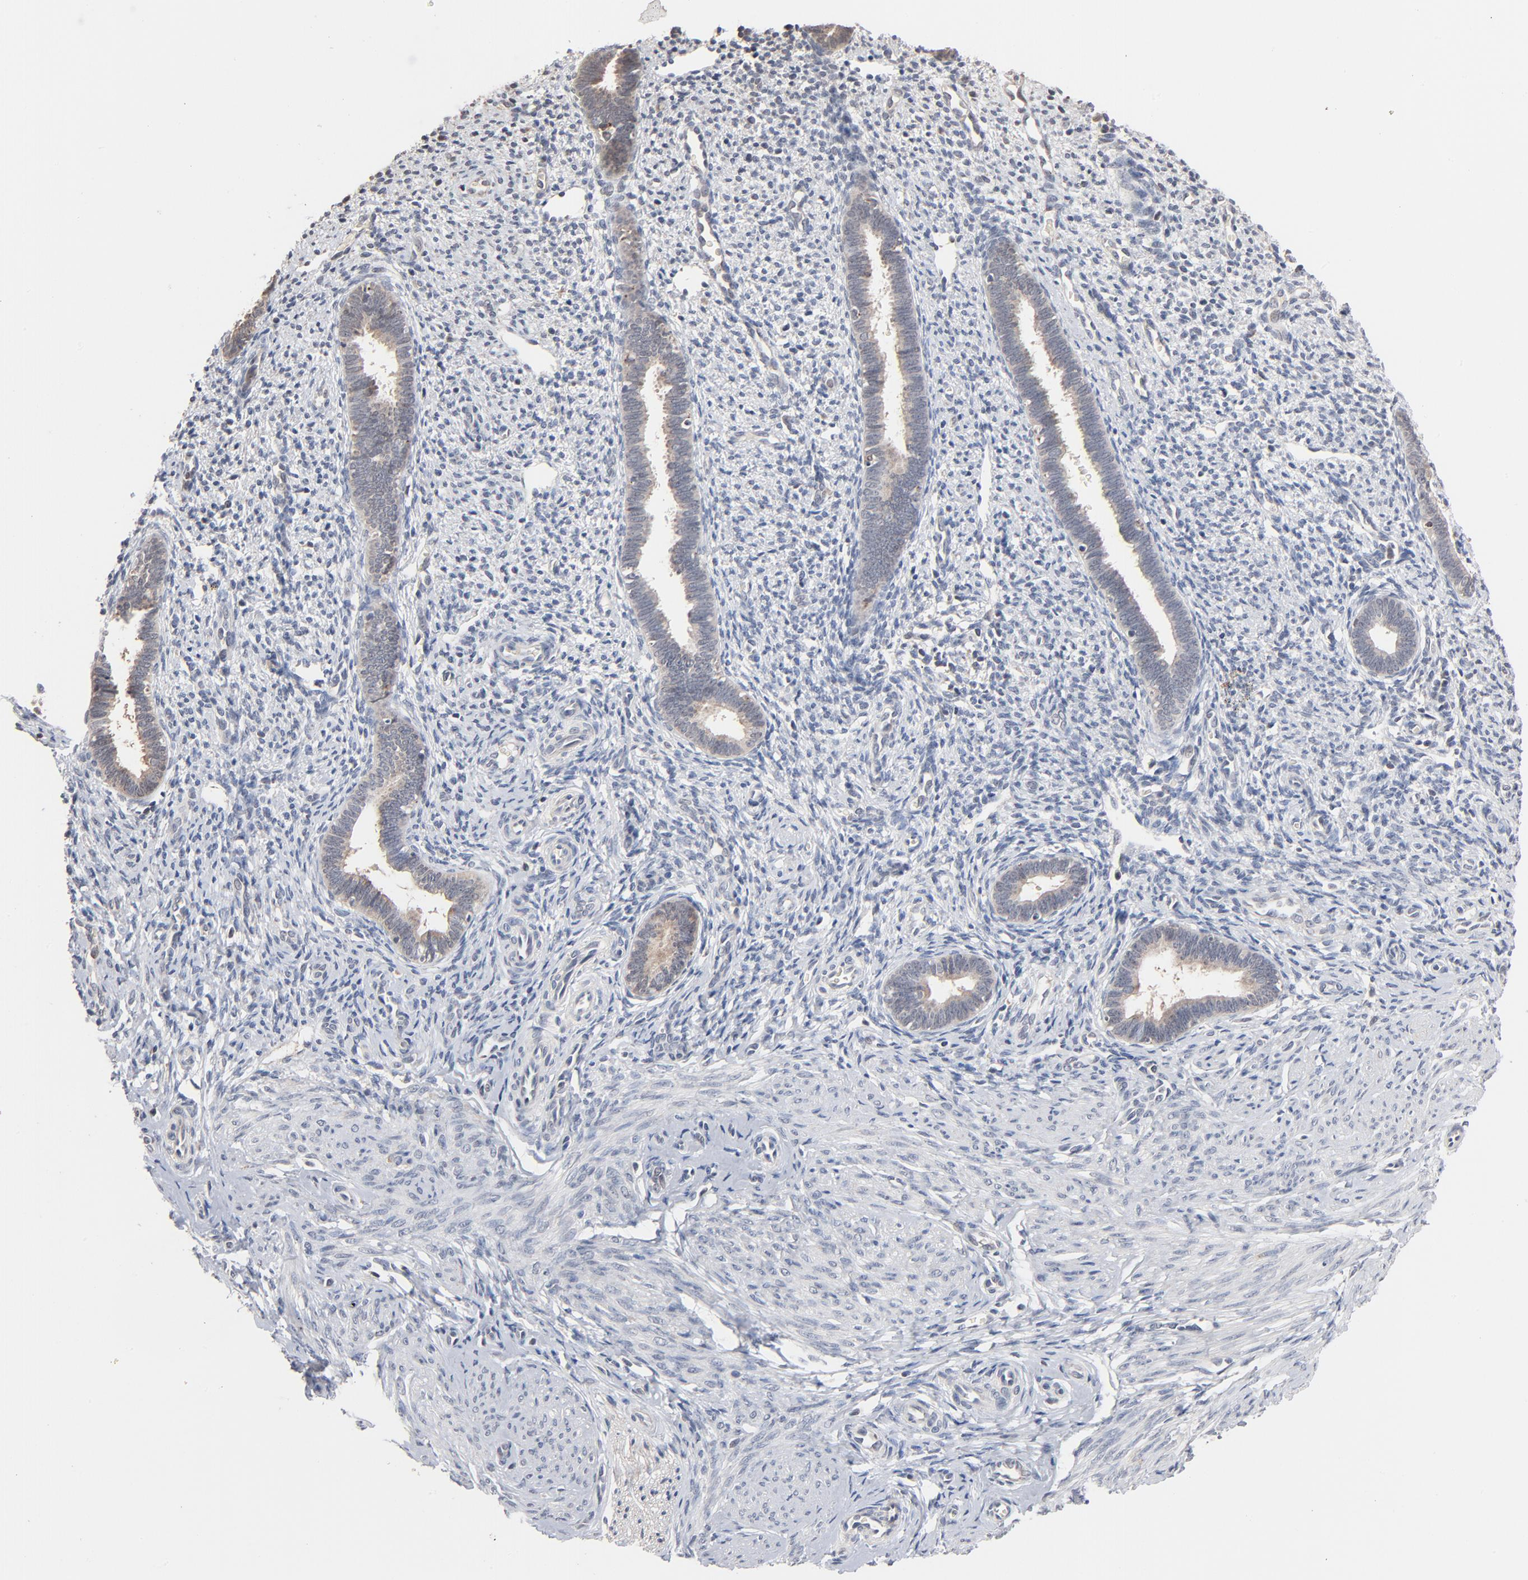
{"staining": {"intensity": "negative", "quantity": "none", "location": "none"}, "tissue": "endometrium", "cell_type": "Cells in endometrial stroma", "image_type": "normal", "snomed": [{"axis": "morphology", "description": "Normal tissue, NOS"}, {"axis": "topography", "description": "Endometrium"}], "caption": "IHC of benign endometrium demonstrates no expression in cells in endometrial stroma. Brightfield microscopy of immunohistochemistry stained with DAB (brown) and hematoxylin (blue), captured at high magnification.", "gene": "MSL2", "patient": {"sex": "female", "age": 27}}